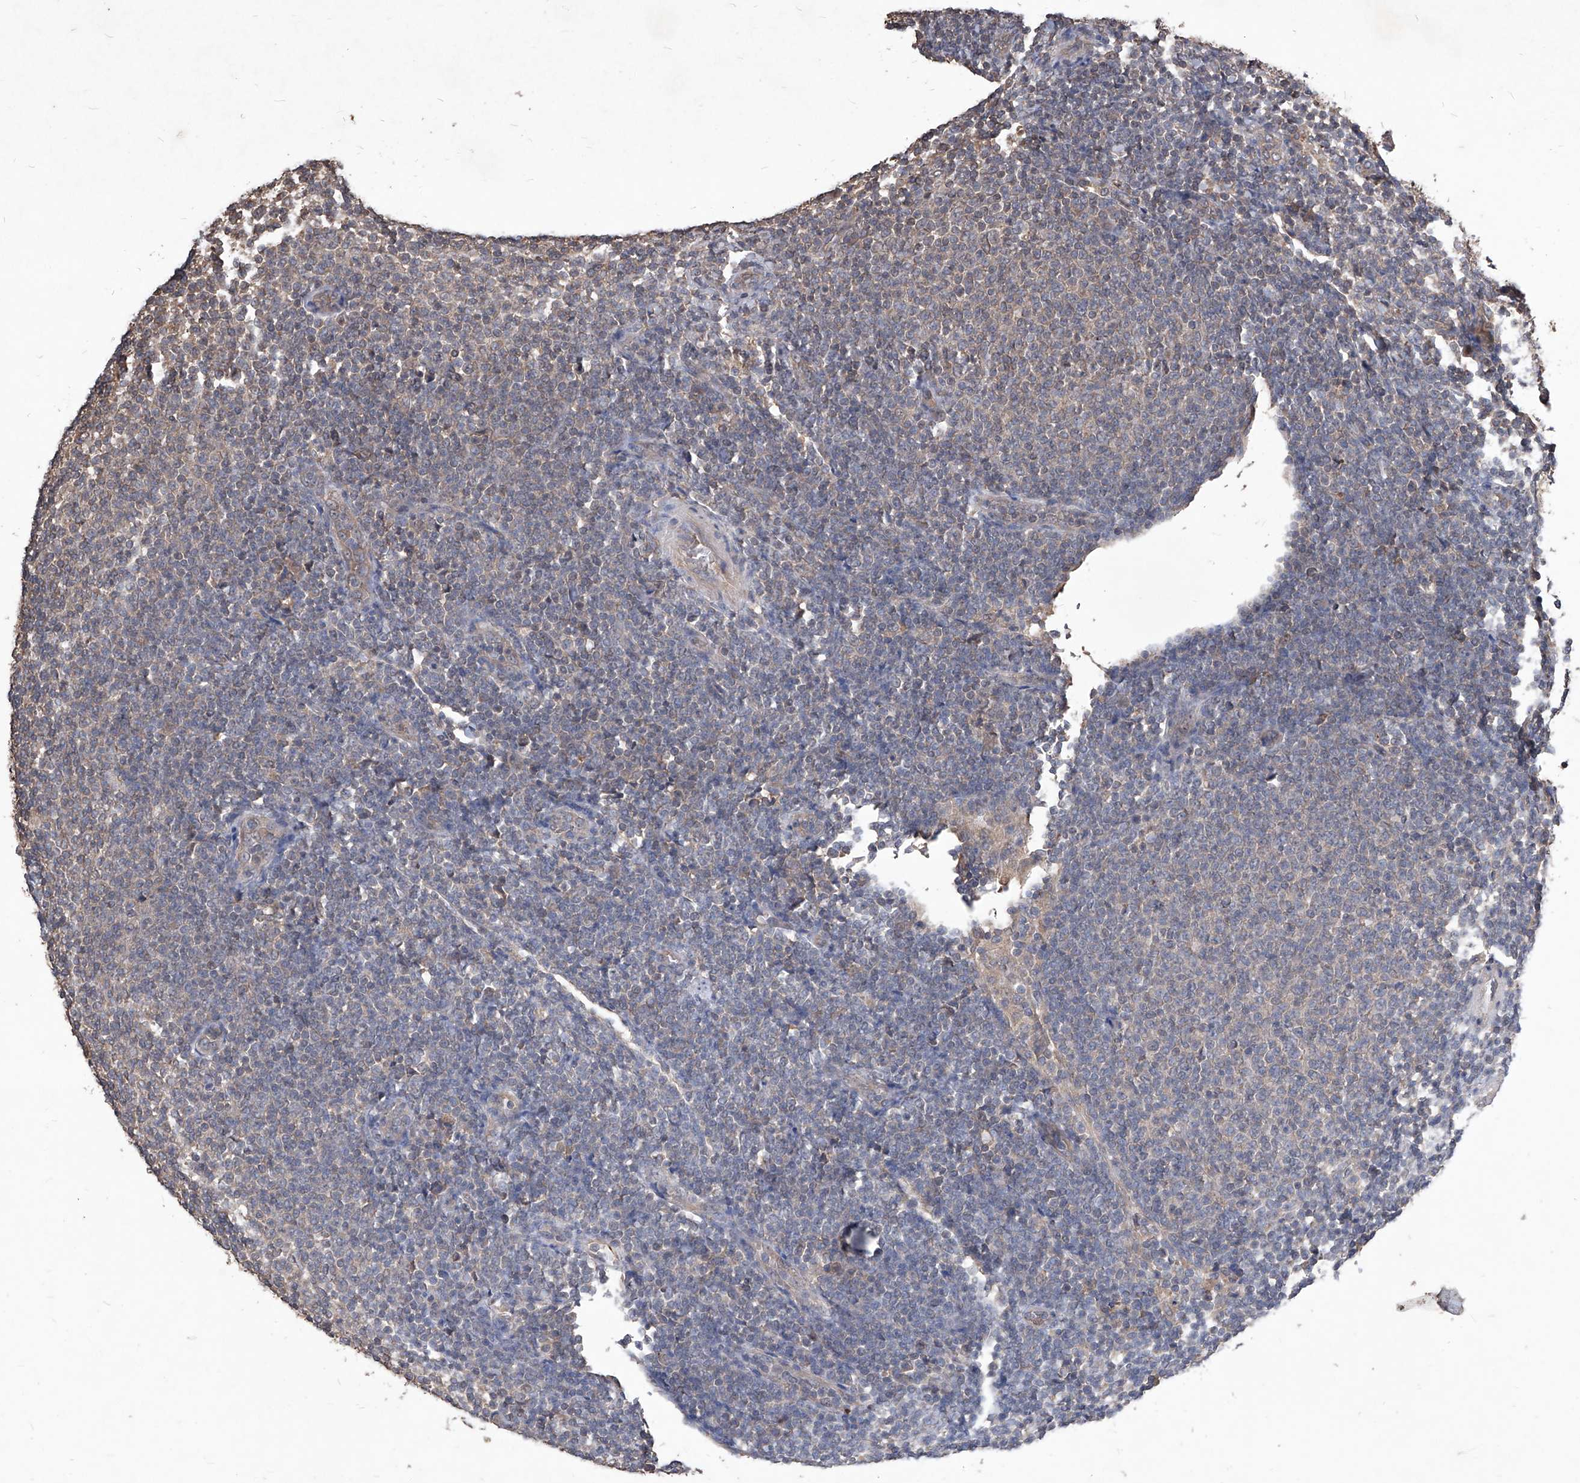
{"staining": {"intensity": "negative", "quantity": "none", "location": "none"}, "tissue": "lymphoma", "cell_type": "Tumor cells", "image_type": "cancer", "snomed": [{"axis": "morphology", "description": "Malignant lymphoma, non-Hodgkin's type, Low grade"}, {"axis": "topography", "description": "Lymph node"}], "caption": "IHC image of human lymphoma stained for a protein (brown), which displays no expression in tumor cells.", "gene": "SYNGR1", "patient": {"sex": "male", "age": 66}}